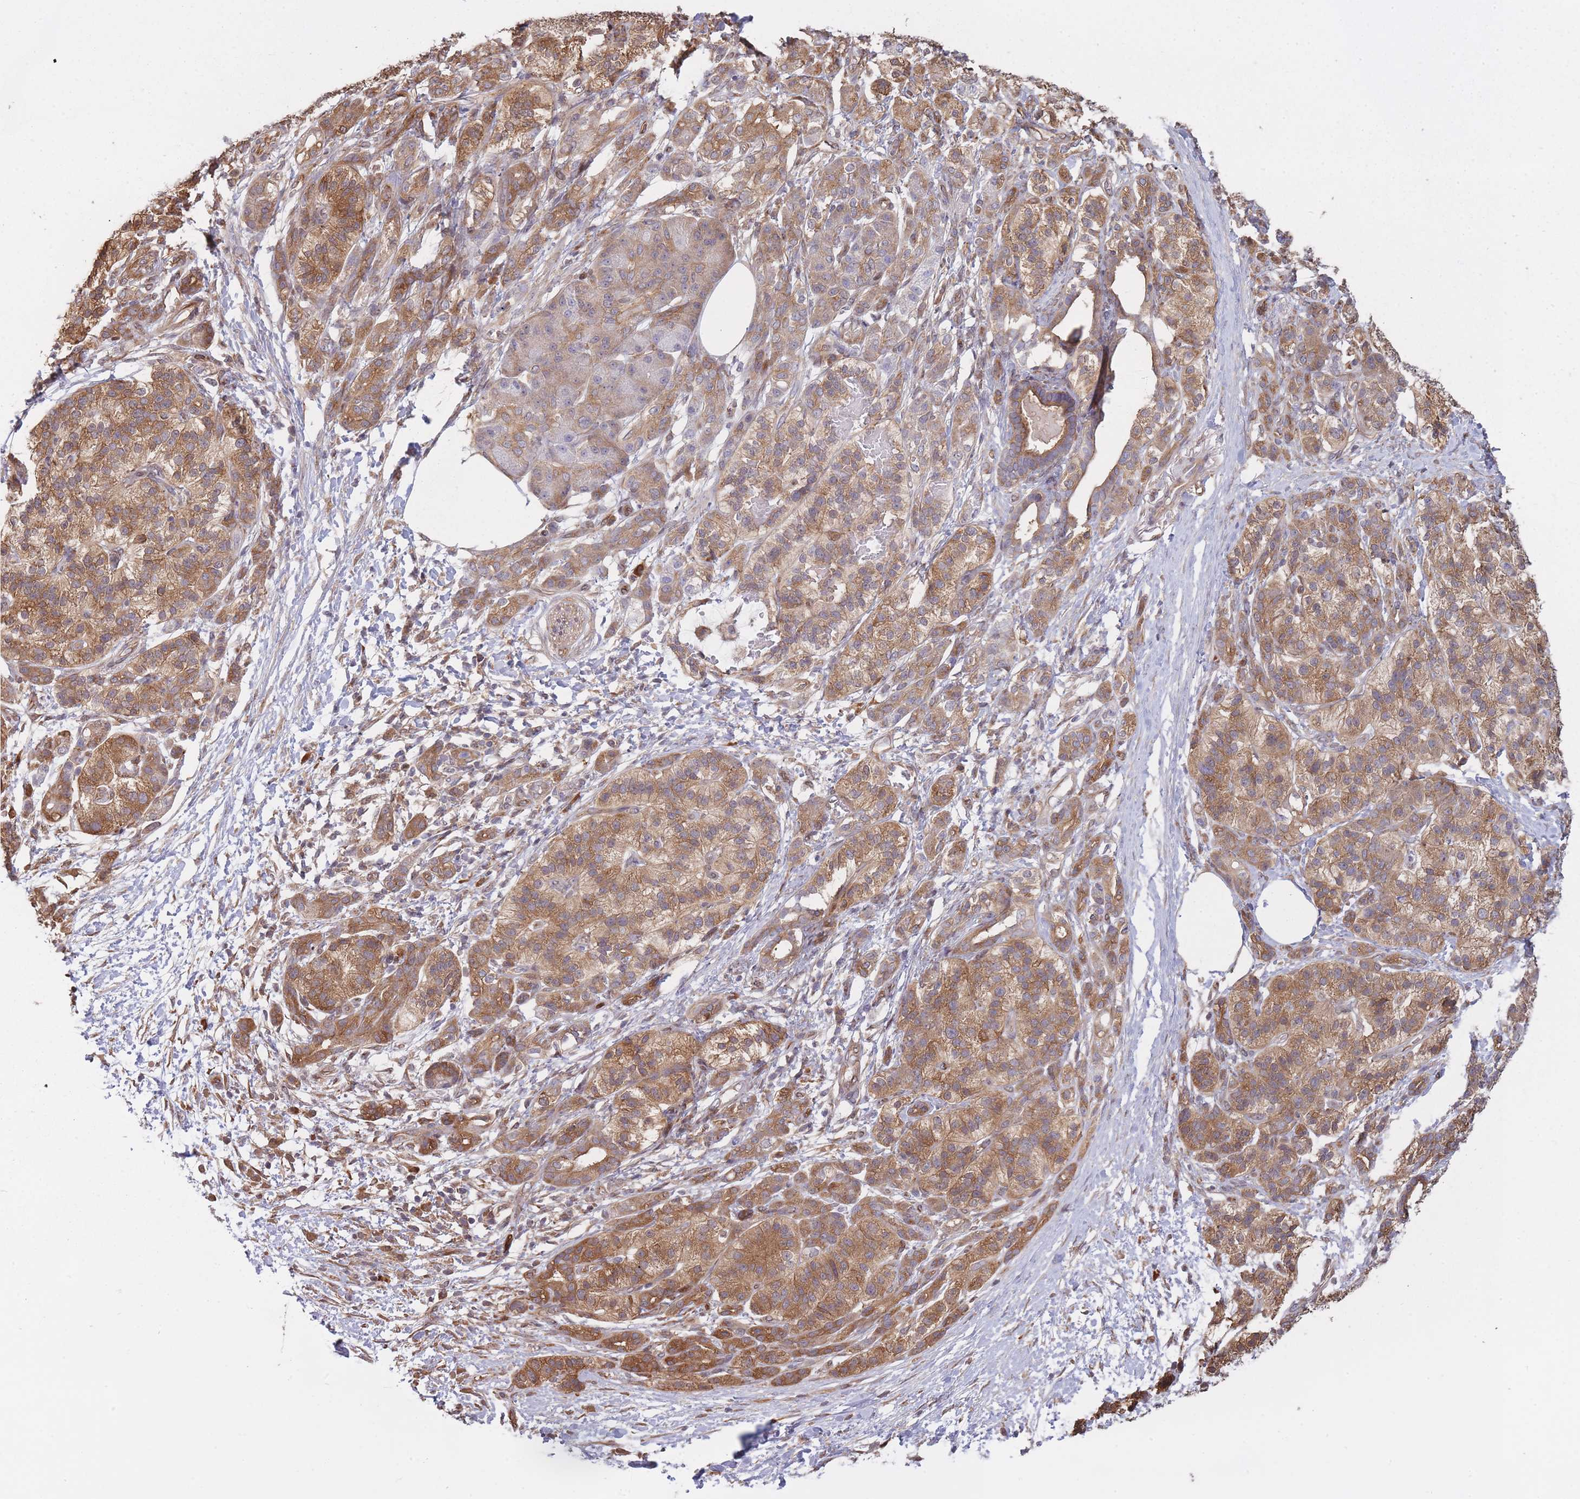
{"staining": {"intensity": "moderate", "quantity": ">75%", "location": "cytoplasmic/membranous"}, "tissue": "pancreatic cancer", "cell_type": "Tumor cells", "image_type": "cancer", "snomed": [{"axis": "morphology", "description": "Adenocarcinoma, NOS"}, {"axis": "topography", "description": "Pancreas"}], "caption": "Human adenocarcinoma (pancreatic) stained with a protein marker shows moderate staining in tumor cells.", "gene": "ARL13B", "patient": {"sex": "male", "age": 57}}